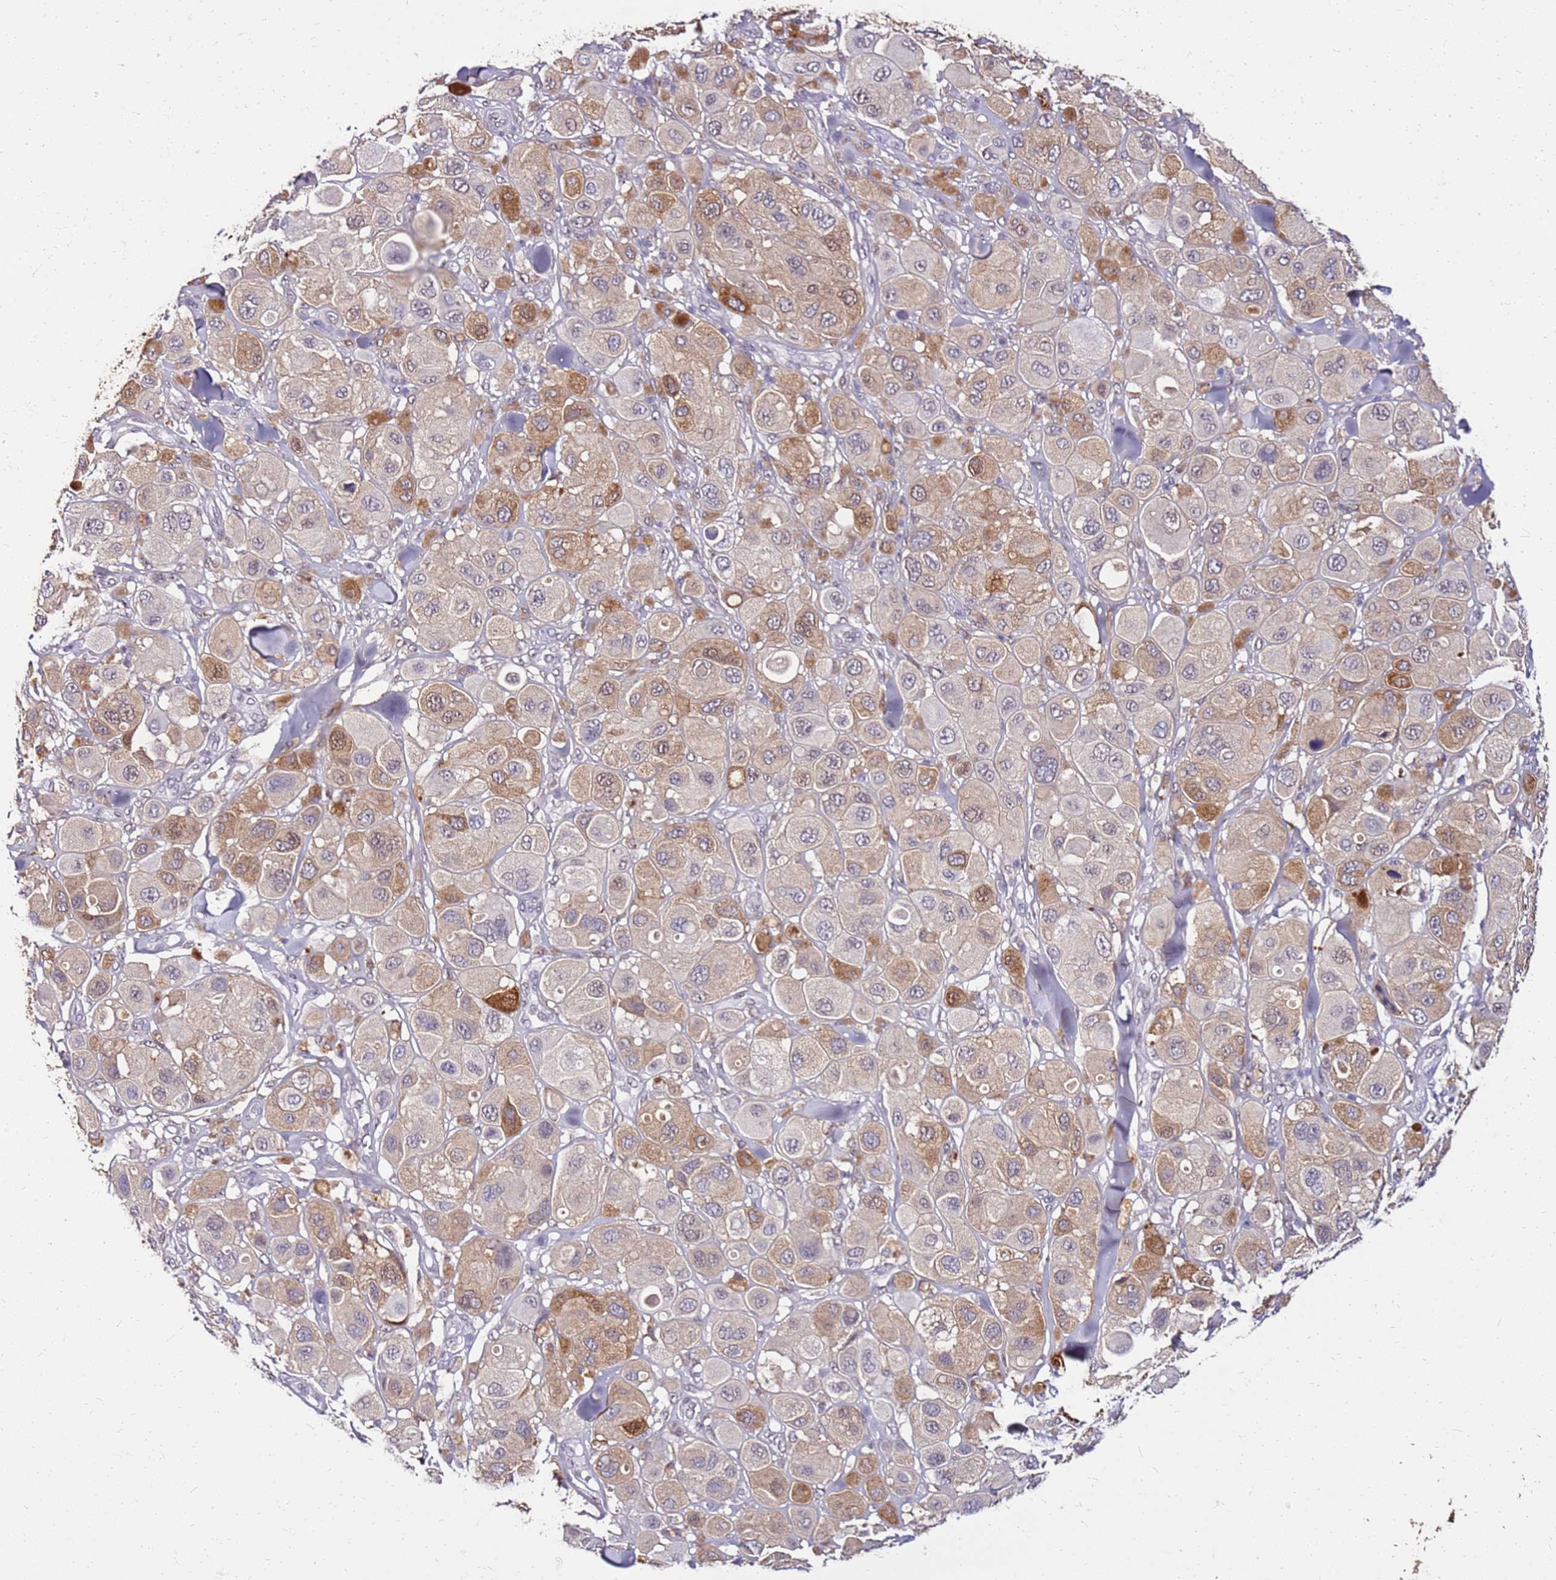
{"staining": {"intensity": "moderate", "quantity": "25%-75%", "location": "cytoplasmic/membranous,nuclear"}, "tissue": "melanoma", "cell_type": "Tumor cells", "image_type": "cancer", "snomed": [{"axis": "morphology", "description": "Malignant melanoma, Metastatic site"}, {"axis": "topography", "description": "Skin"}], "caption": "A brown stain labels moderate cytoplasmic/membranous and nuclear expression of a protein in human melanoma tumor cells. (DAB (3,3'-diaminobenzidine) = brown stain, brightfield microscopy at high magnification).", "gene": "ALDH1A3", "patient": {"sex": "male", "age": 41}}